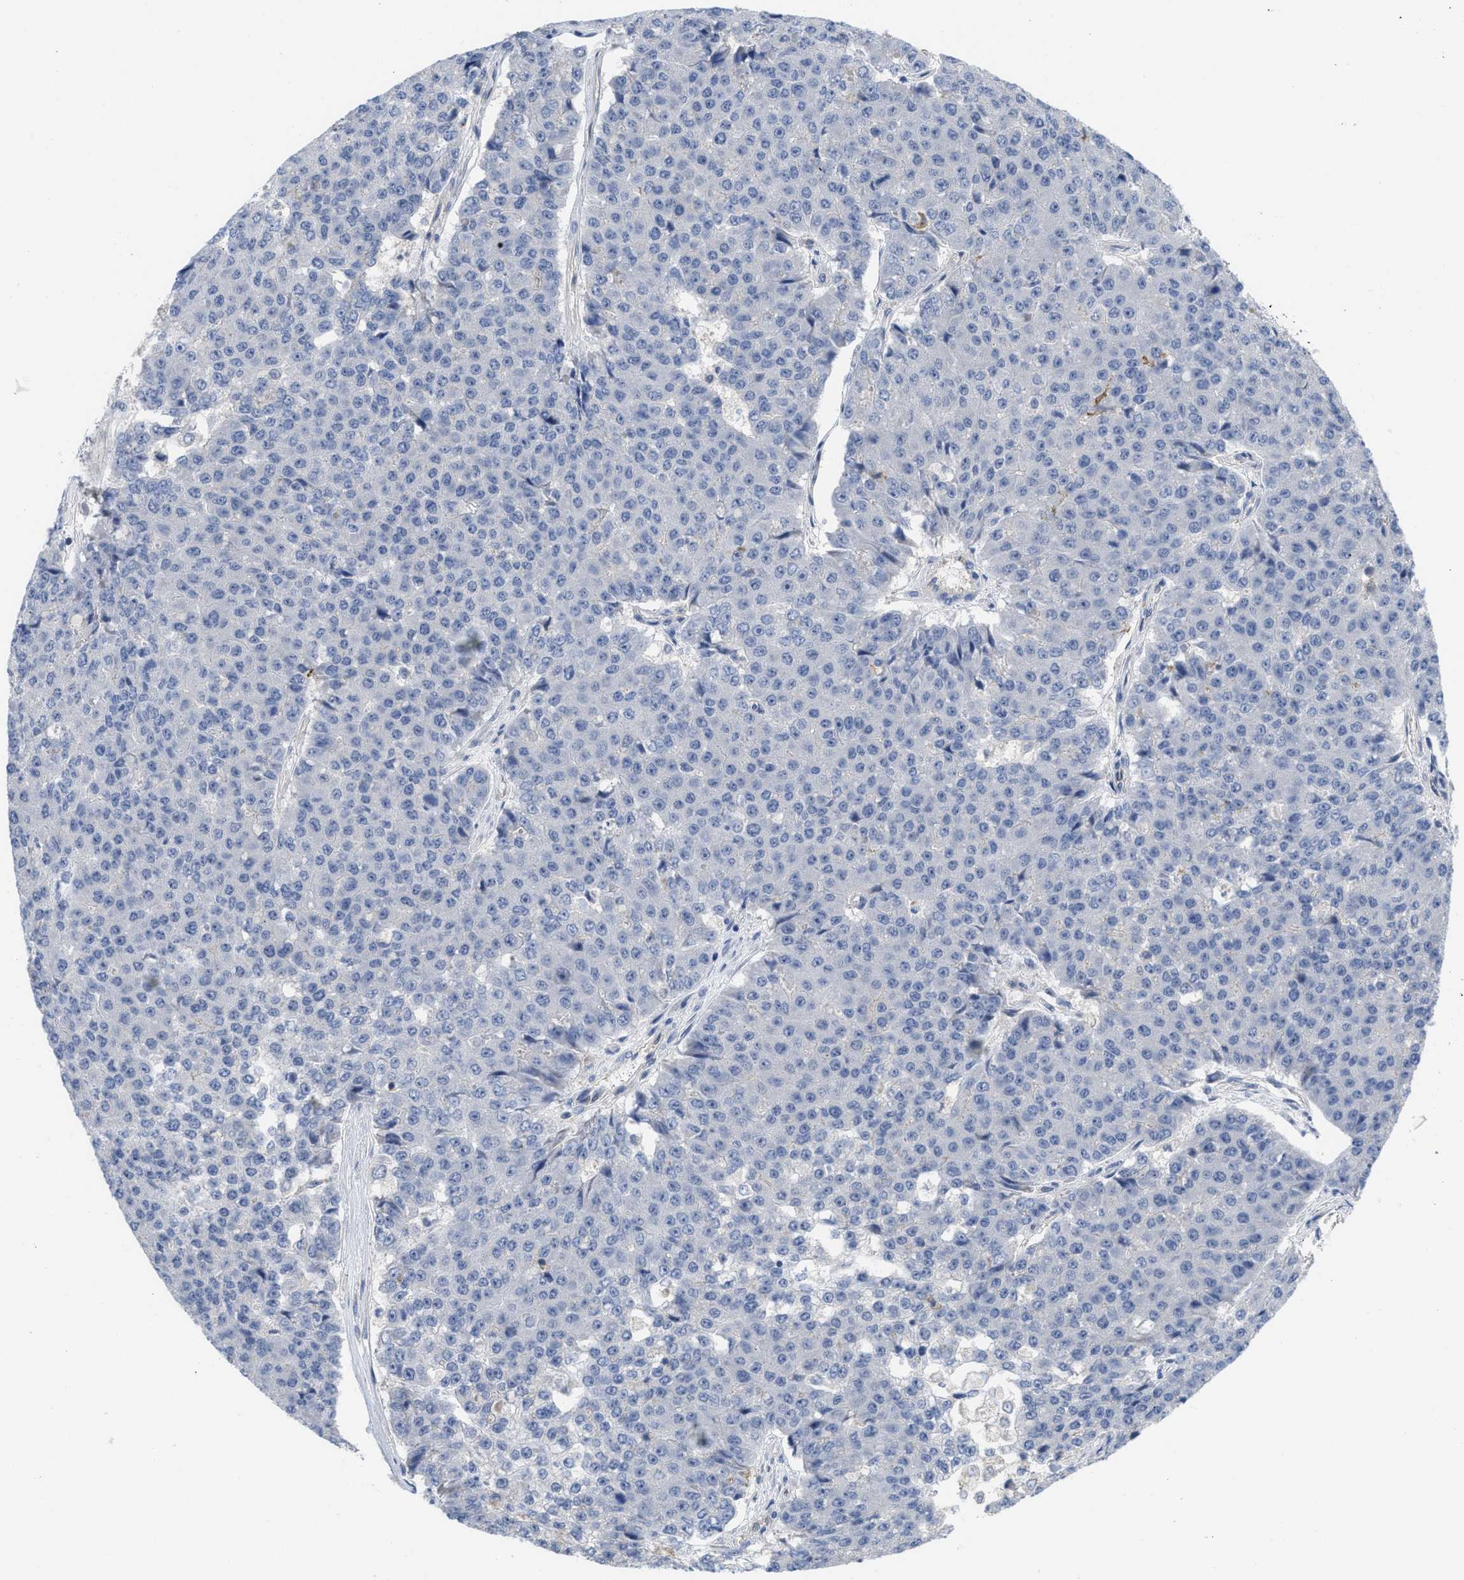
{"staining": {"intensity": "negative", "quantity": "none", "location": "none"}, "tissue": "pancreatic cancer", "cell_type": "Tumor cells", "image_type": "cancer", "snomed": [{"axis": "morphology", "description": "Adenocarcinoma, NOS"}, {"axis": "topography", "description": "Pancreas"}], "caption": "Tumor cells show no significant expression in pancreatic cancer (adenocarcinoma). (Immunohistochemistry (ihc), brightfield microscopy, high magnification).", "gene": "LDAF1", "patient": {"sex": "male", "age": 50}}